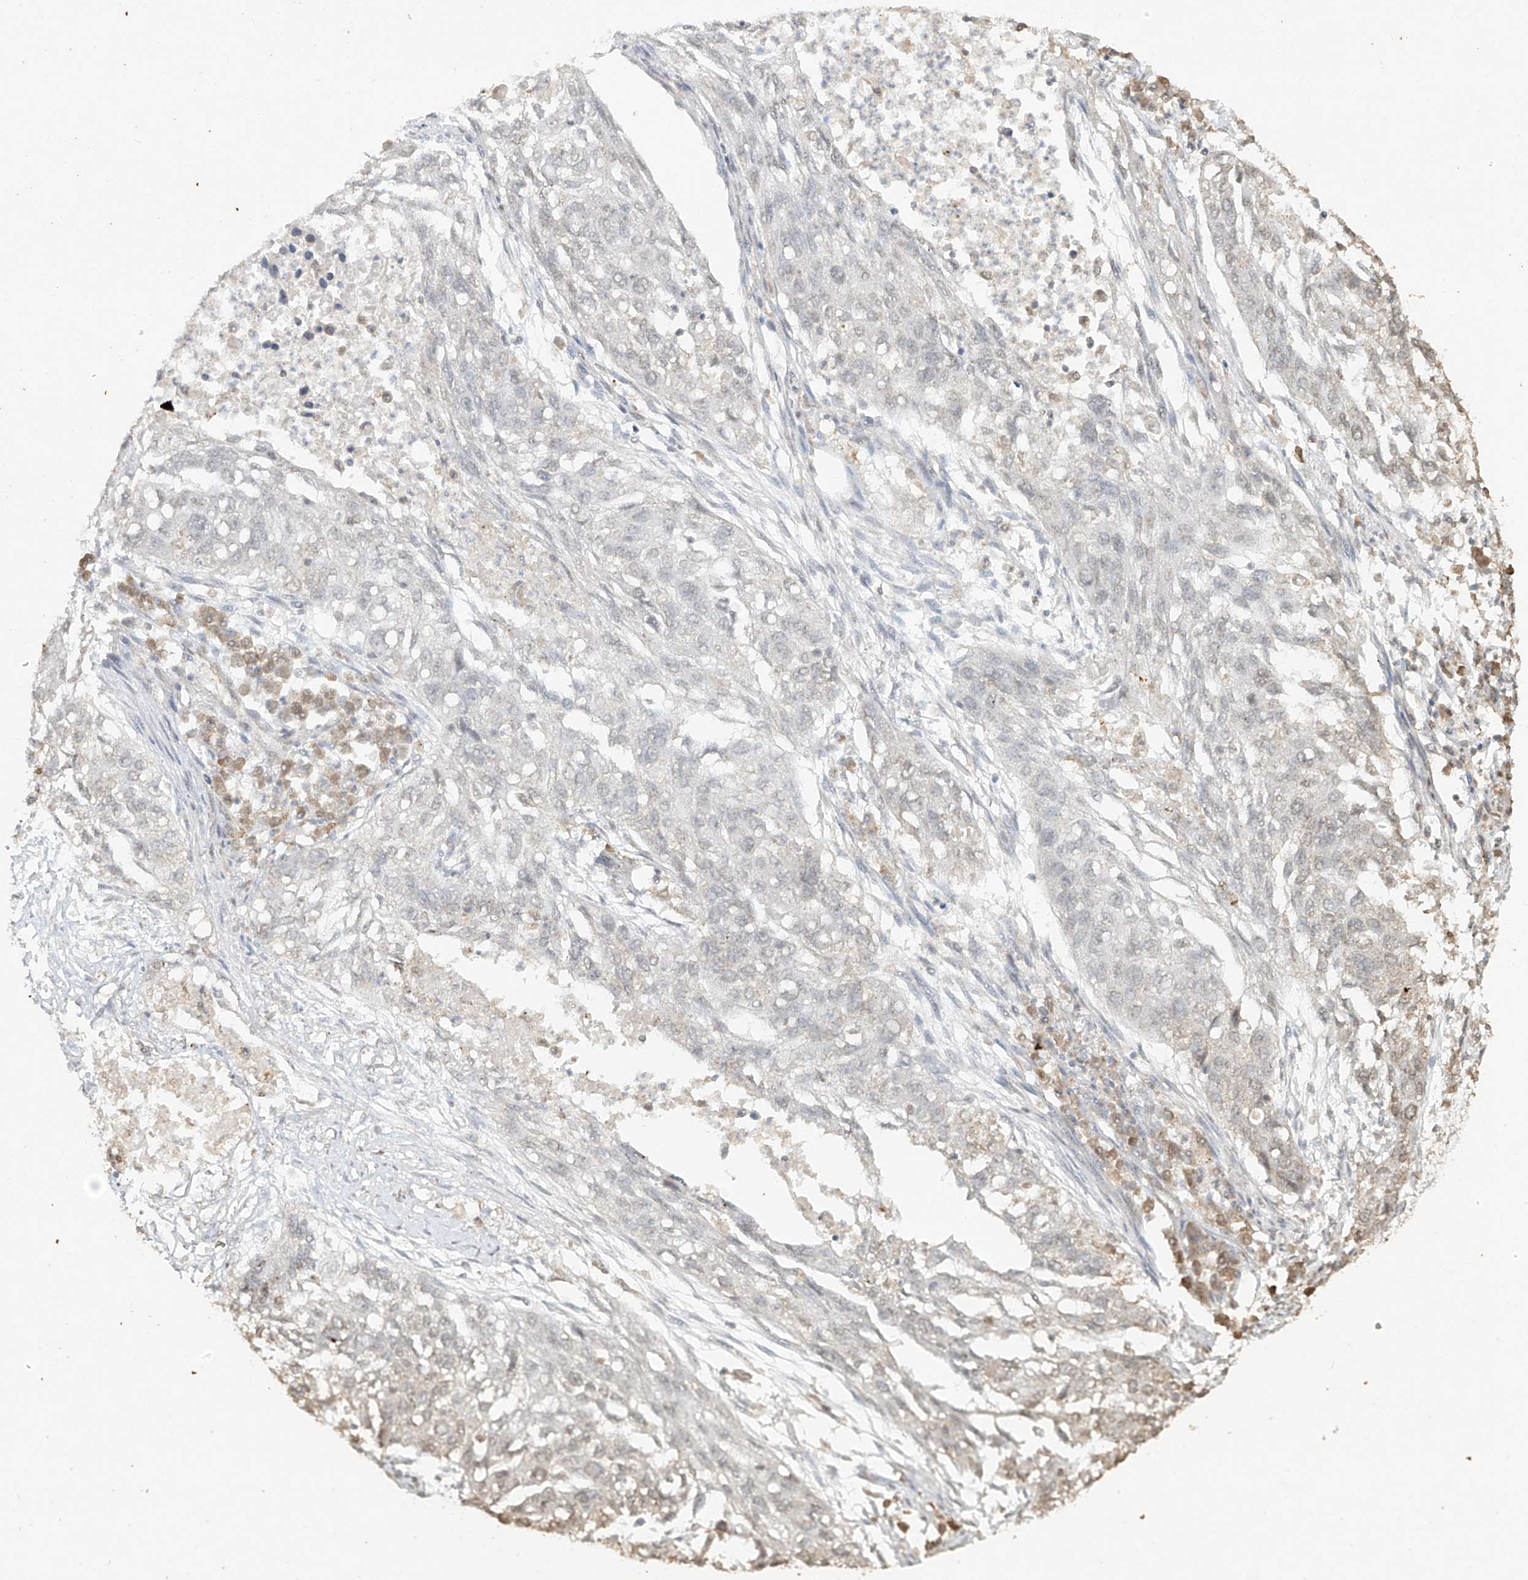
{"staining": {"intensity": "negative", "quantity": "none", "location": "none"}, "tissue": "lung cancer", "cell_type": "Tumor cells", "image_type": "cancer", "snomed": [{"axis": "morphology", "description": "Squamous cell carcinoma, NOS"}, {"axis": "topography", "description": "Lung"}], "caption": "Immunohistochemistry of human lung cancer displays no expression in tumor cells.", "gene": "TIGAR", "patient": {"sex": "female", "age": 63}}